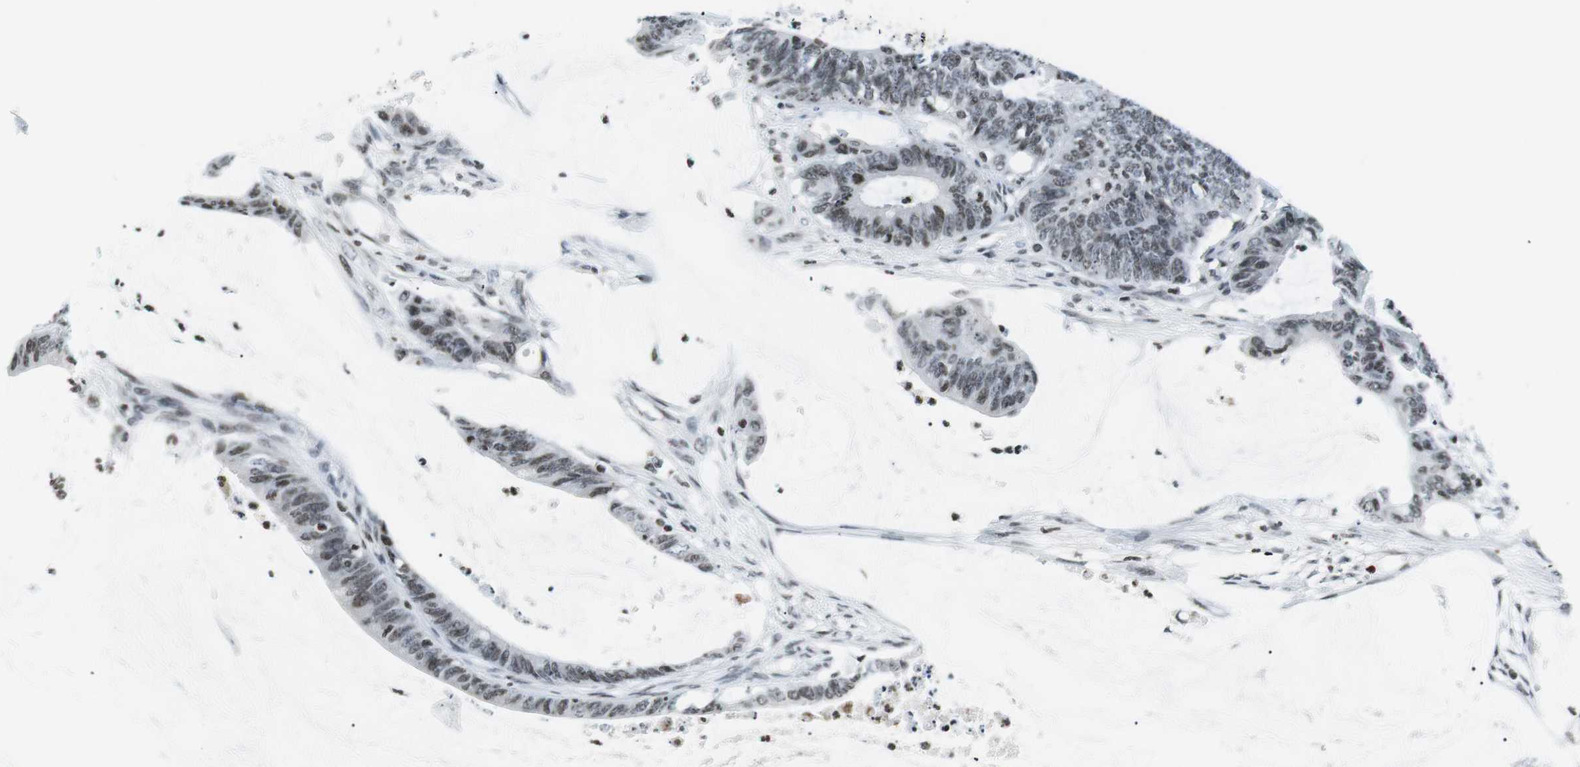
{"staining": {"intensity": "weak", "quantity": "25%-75%", "location": "nuclear"}, "tissue": "colorectal cancer", "cell_type": "Tumor cells", "image_type": "cancer", "snomed": [{"axis": "morphology", "description": "Adenocarcinoma, NOS"}, {"axis": "topography", "description": "Rectum"}], "caption": "Brown immunohistochemical staining in human colorectal cancer shows weak nuclear positivity in approximately 25%-75% of tumor cells.", "gene": "E2F2", "patient": {"sex": "female", "age": 66}}